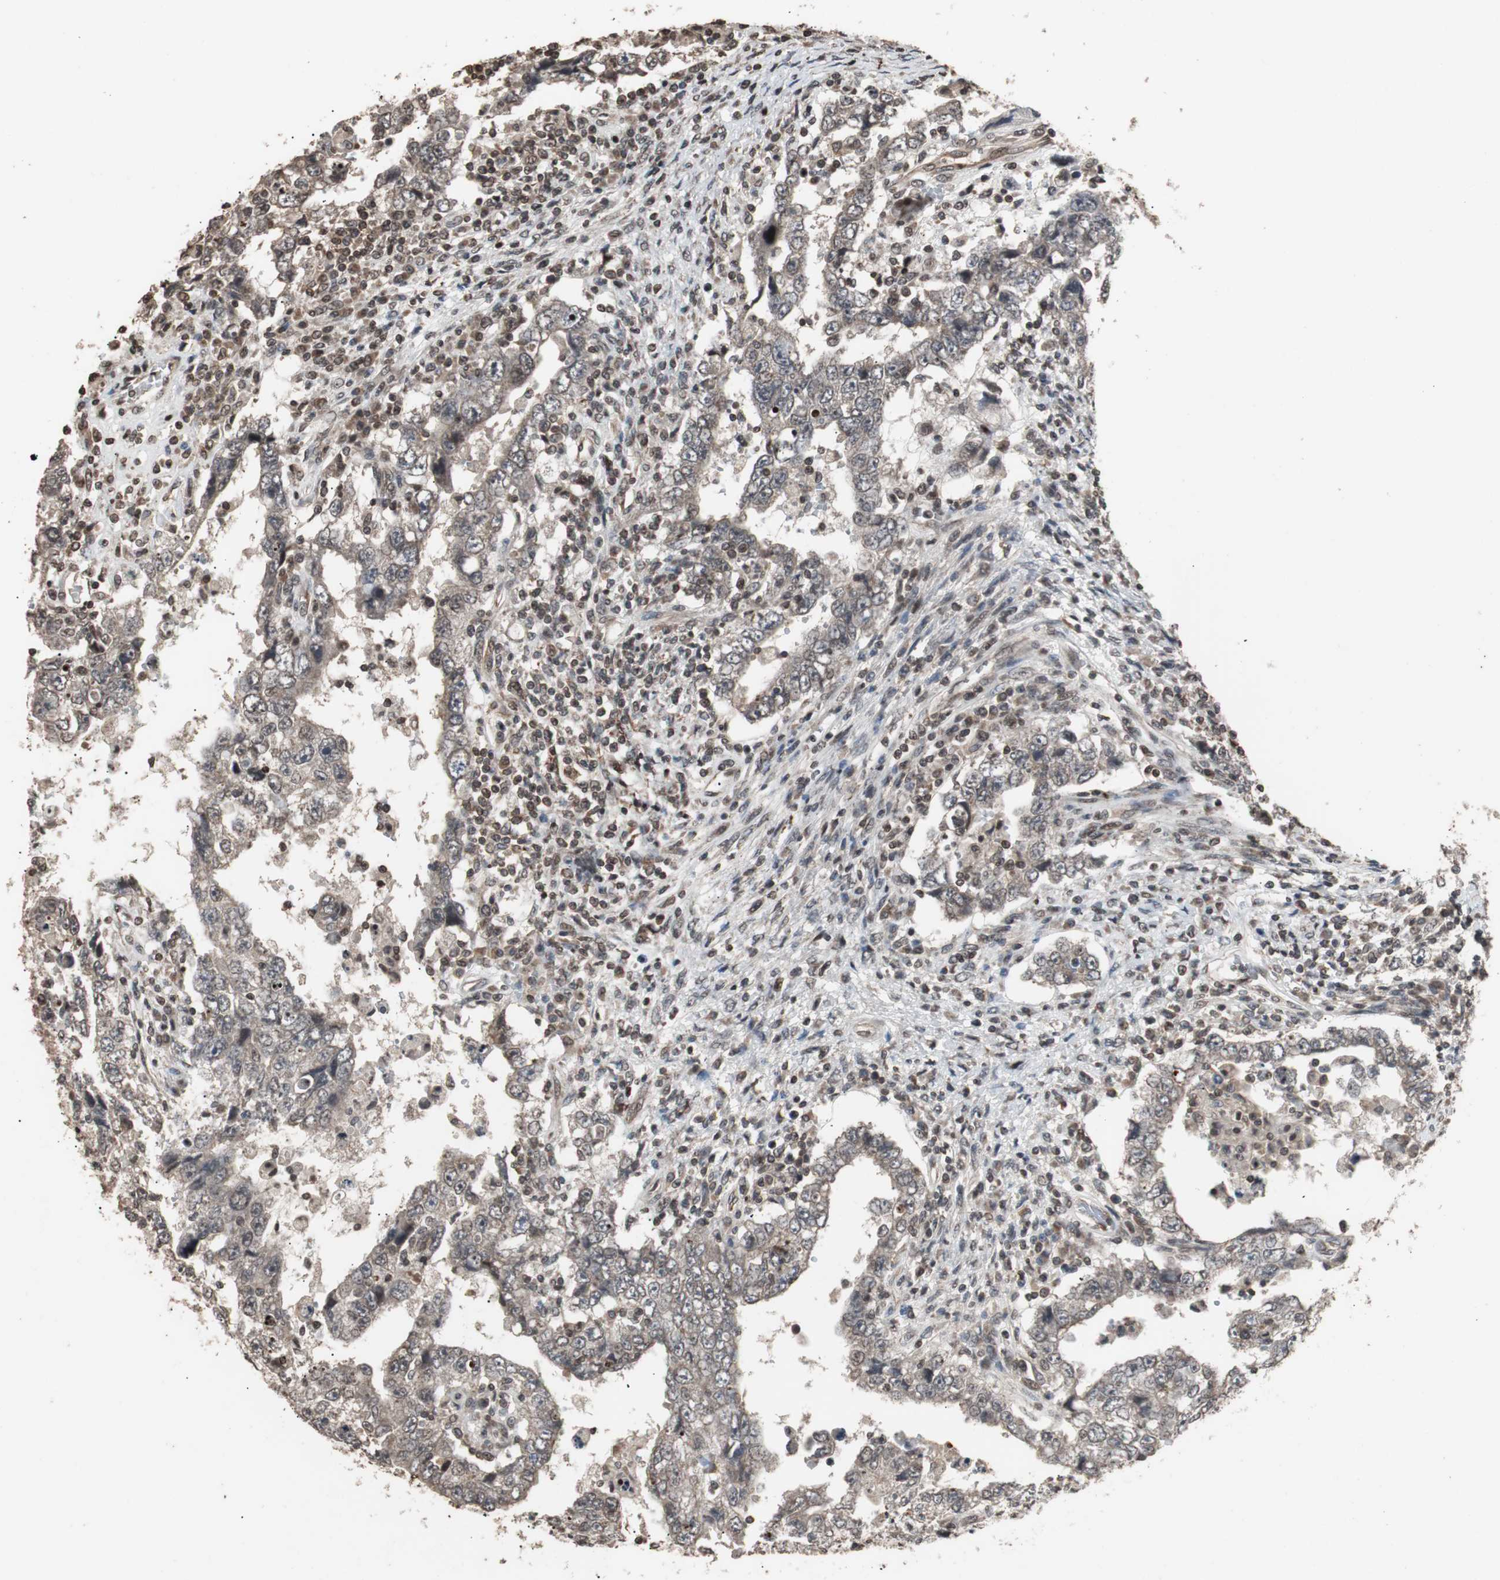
{"staining": {"intensity": "weak", "quantity": "<25%", "location": "cytoplasmic/membranous"}, "tissue": "testis cancer", "cell_type": "Tumor cells", "image_type": "cancer", "snomed": [{"axis": "morphology", "description": "Carcinoma, Embryonal, NOS"}, {"axis": "topography", "description": "Testis"}], "caption": "High magnification brightfield microscopy of testis embryonal carcinoma stained with DAB (3,3'-diaminobenzidine) (brown) and counterstained with hematoxylin (blue): tumor cells show no significant staining. (Stains: DAB (3,3'-diaminobenzidine) immunohistochemistry (IHC) with hematoxylin counter stain, Microscopy: brightfield microscopy at high magnification).", "gene": "ZFC3H1", "patient": {"sex": "male", "age": 26}}